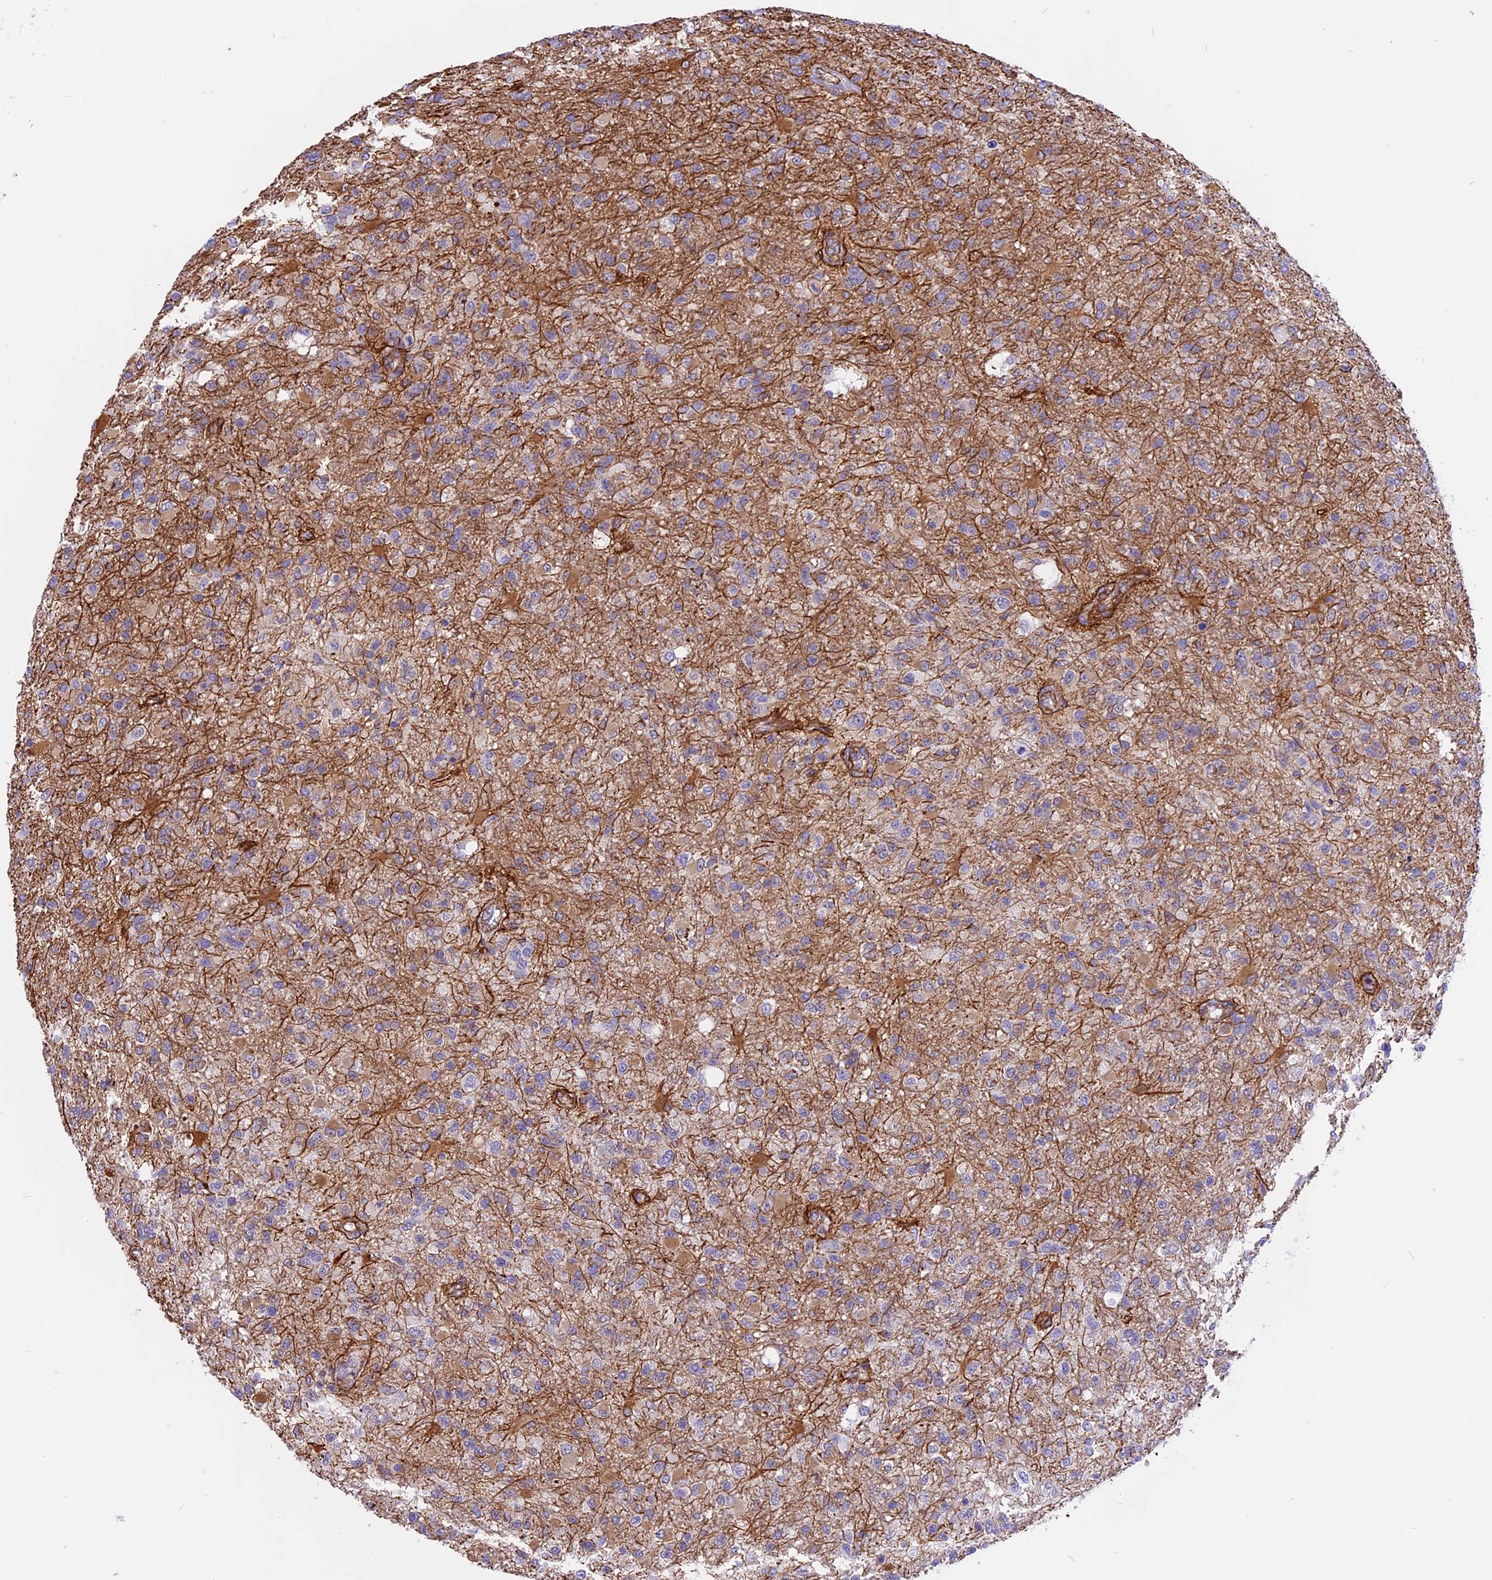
{"staining": {"intensity": "moderate", "quantity": "<25%", "location": "cytoplasmic/membranous"}, "tissue": "glioma", "cell_type": "Tumor cells", "image_type": "cancer", "snomed": [{"axis": "morphology", "description": "Glioma, malignant, High grade"}, {"axis": "topography", "description": "Brain"}], "caption": "Protein expression by immunohistochemistry (IHC) reveals moderate cytoplasmic/membranous staining in approximately <25% of tumor cells in high-grade glioma (malignant).", "gene": "R3HDM4", "patient": {"sex": "female", "age": 74}}